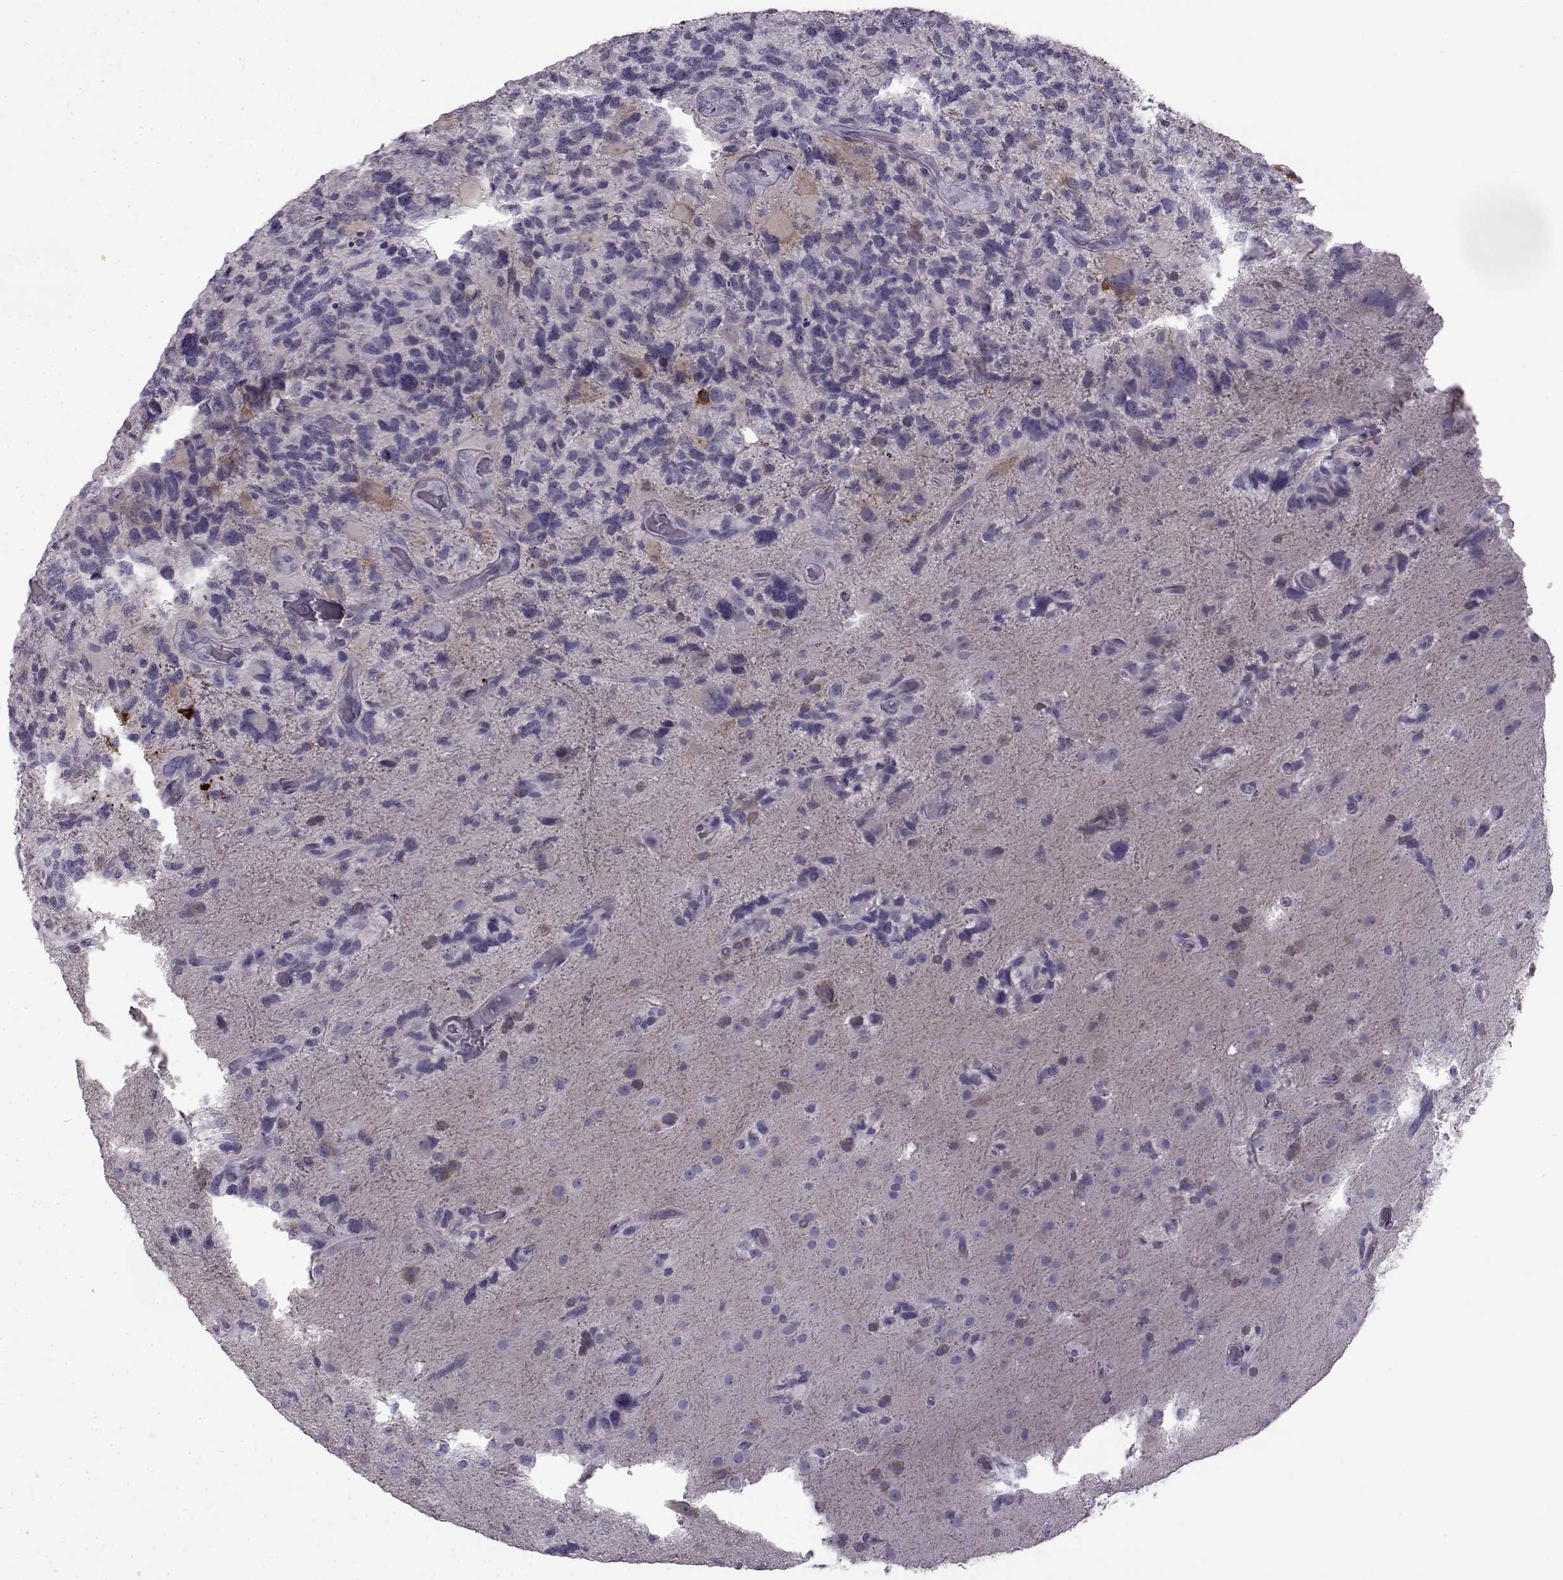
{"staining": {"intensity": "negative", "quantity": "none", "location": "none"}, "tissue": "glioma", "cell_type": "Tumor cells", "image_type": "cancer", "snomed": [{"axis": "morphology", "description": "Glioma, malignant, High grade"}, {"axis": "topography", "description": "Brain"}], "caption": "Glioma was stained to show a protein in brown. There is no significant positivity in tumor cells. Nuclei are stained in blue.", "gene": "SLC28A2", "patient": {"sex": "female", "age": 71}}